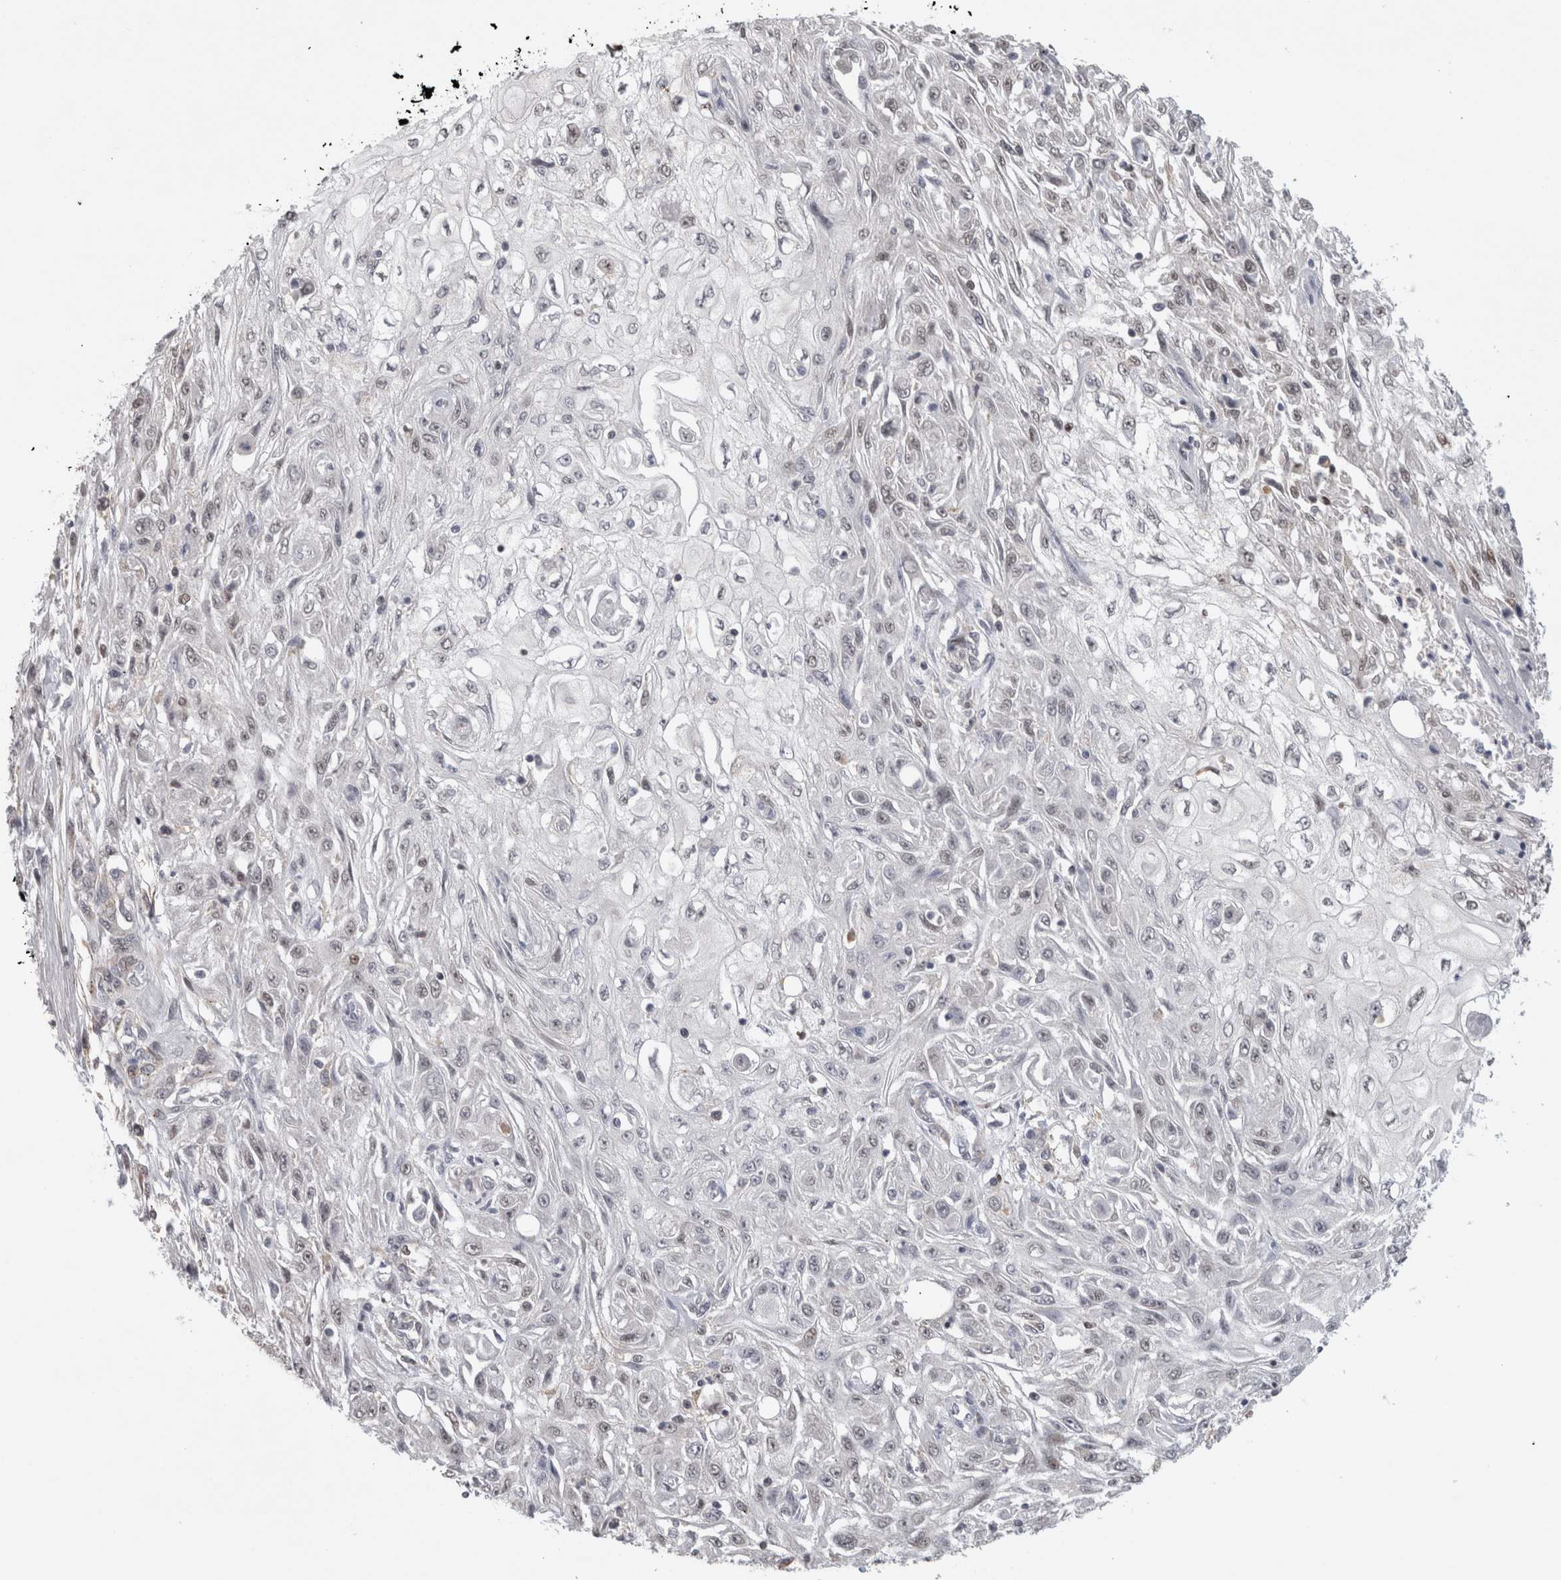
{"staining": {"intensity": "negative", "quantity": "none", "location": "none"}, "tissue": "skin cancer", "cell_type": "Tumor cells", "image_type": "cancer", "snomed": [{"axis": "morphology", "description": "Squamous cell carcinoma, NOS"}, {"axis": "morphology", "description": "Squamous cell carcinoma, metastatic, NOS"}, {"axis": "topography", "description": "Skin"}, {"axis": "topography", "description": "Lymph node"}], "caption": "Skin cancer (metastatic squamous cell carcinoma) was stained to show a protein in brown. There is no significant staining in tumor cells.", "gene": "SRARP", "patient": {"sex": "male", "age": 75}}